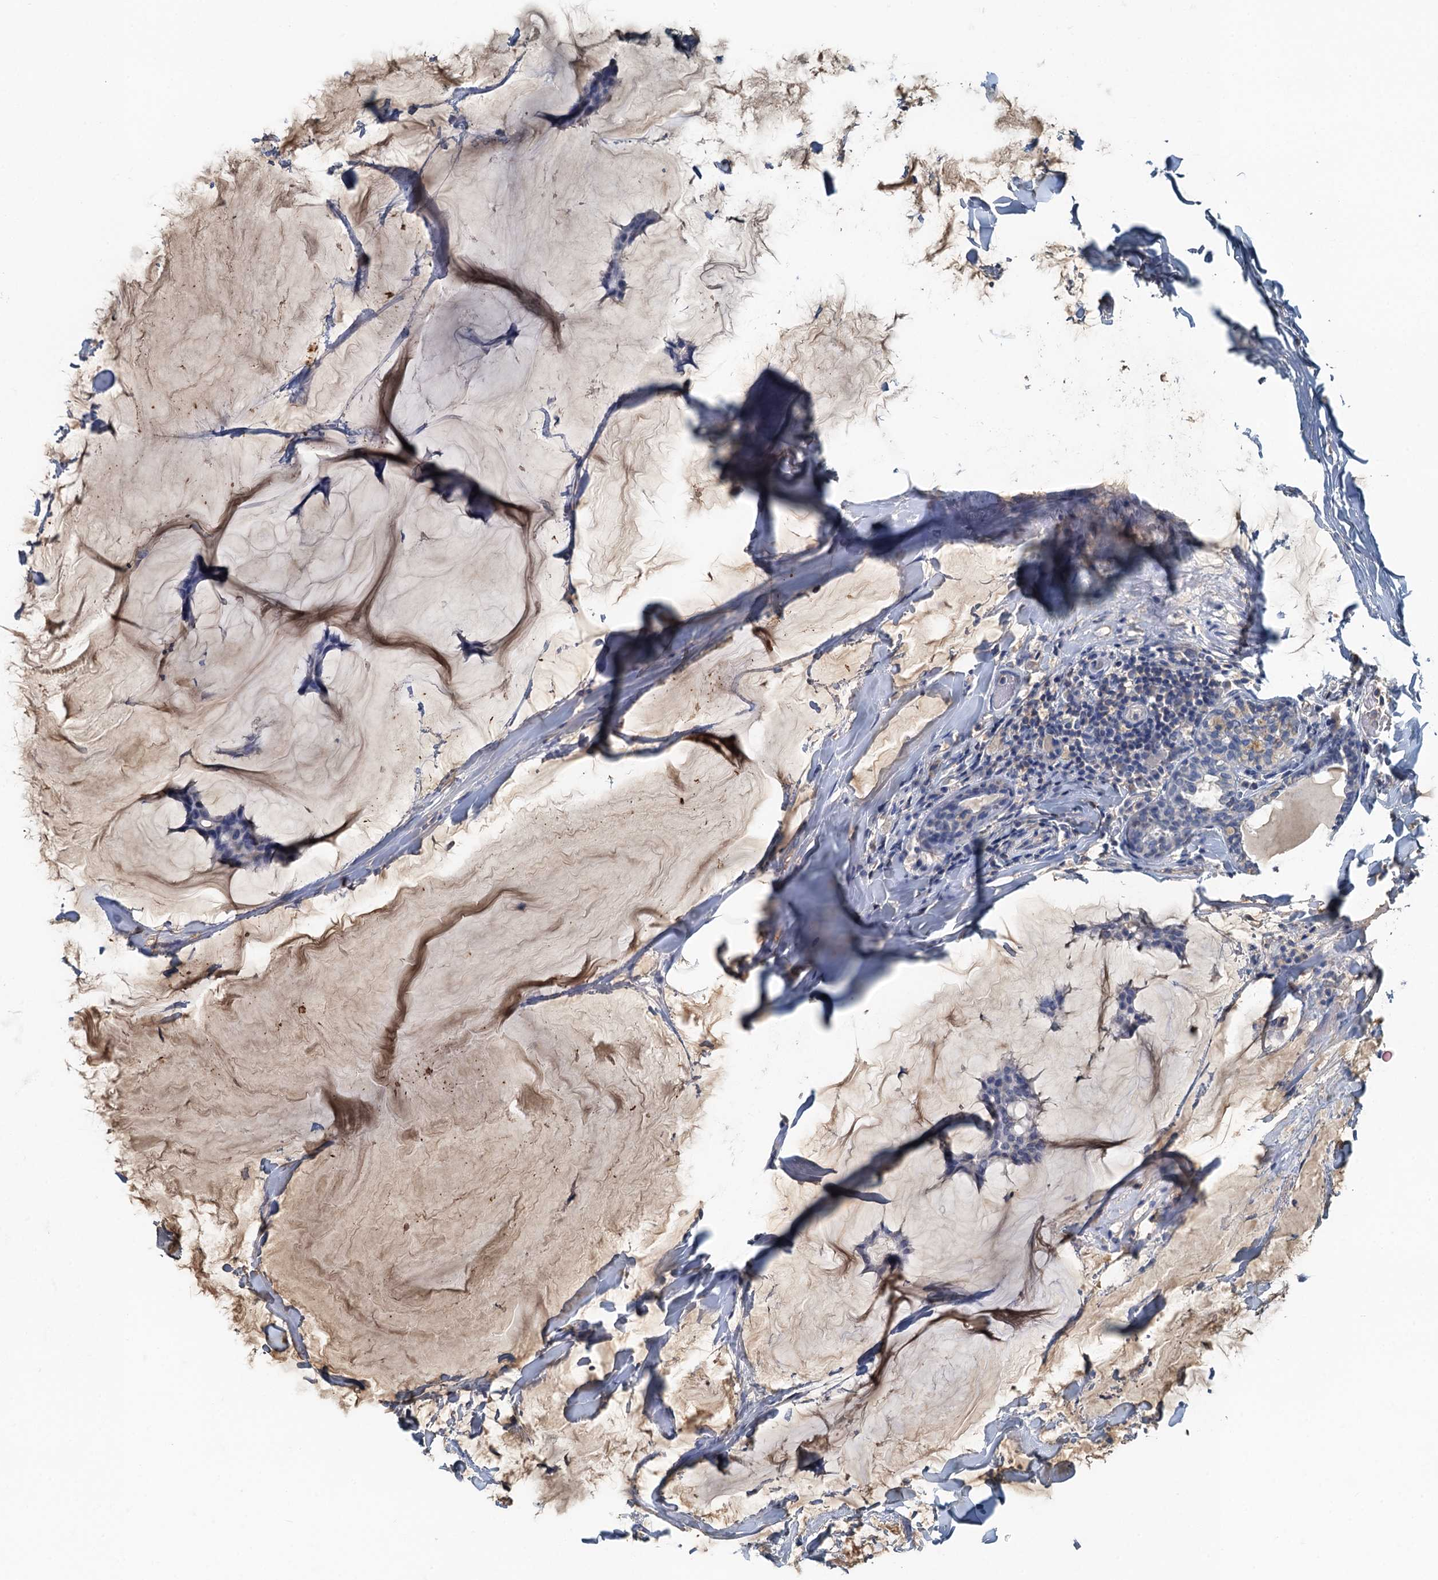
{"staining": {"intensity": "negative", "quantity": "none", "location": "none"}, "tissue": "breast cancer", "cell_type": "Tumor cells", "image_type": "cancer", "snomed": [{"axis": "morphology", "description": "Duct carcinoma"}, {"axis": "topography", "description": "Breast"}], "caption": "Breast infiltrating ductal carcinoma was stained to show a protein in brown. There is no significant staining in tumor cells. Brightfield microscopy of IHC stained with DAB (brown) and hematoxylin (blue), captured at high magnification.", "gene": "LSM14B", "patient": {"sex": "female", "age": 93}}